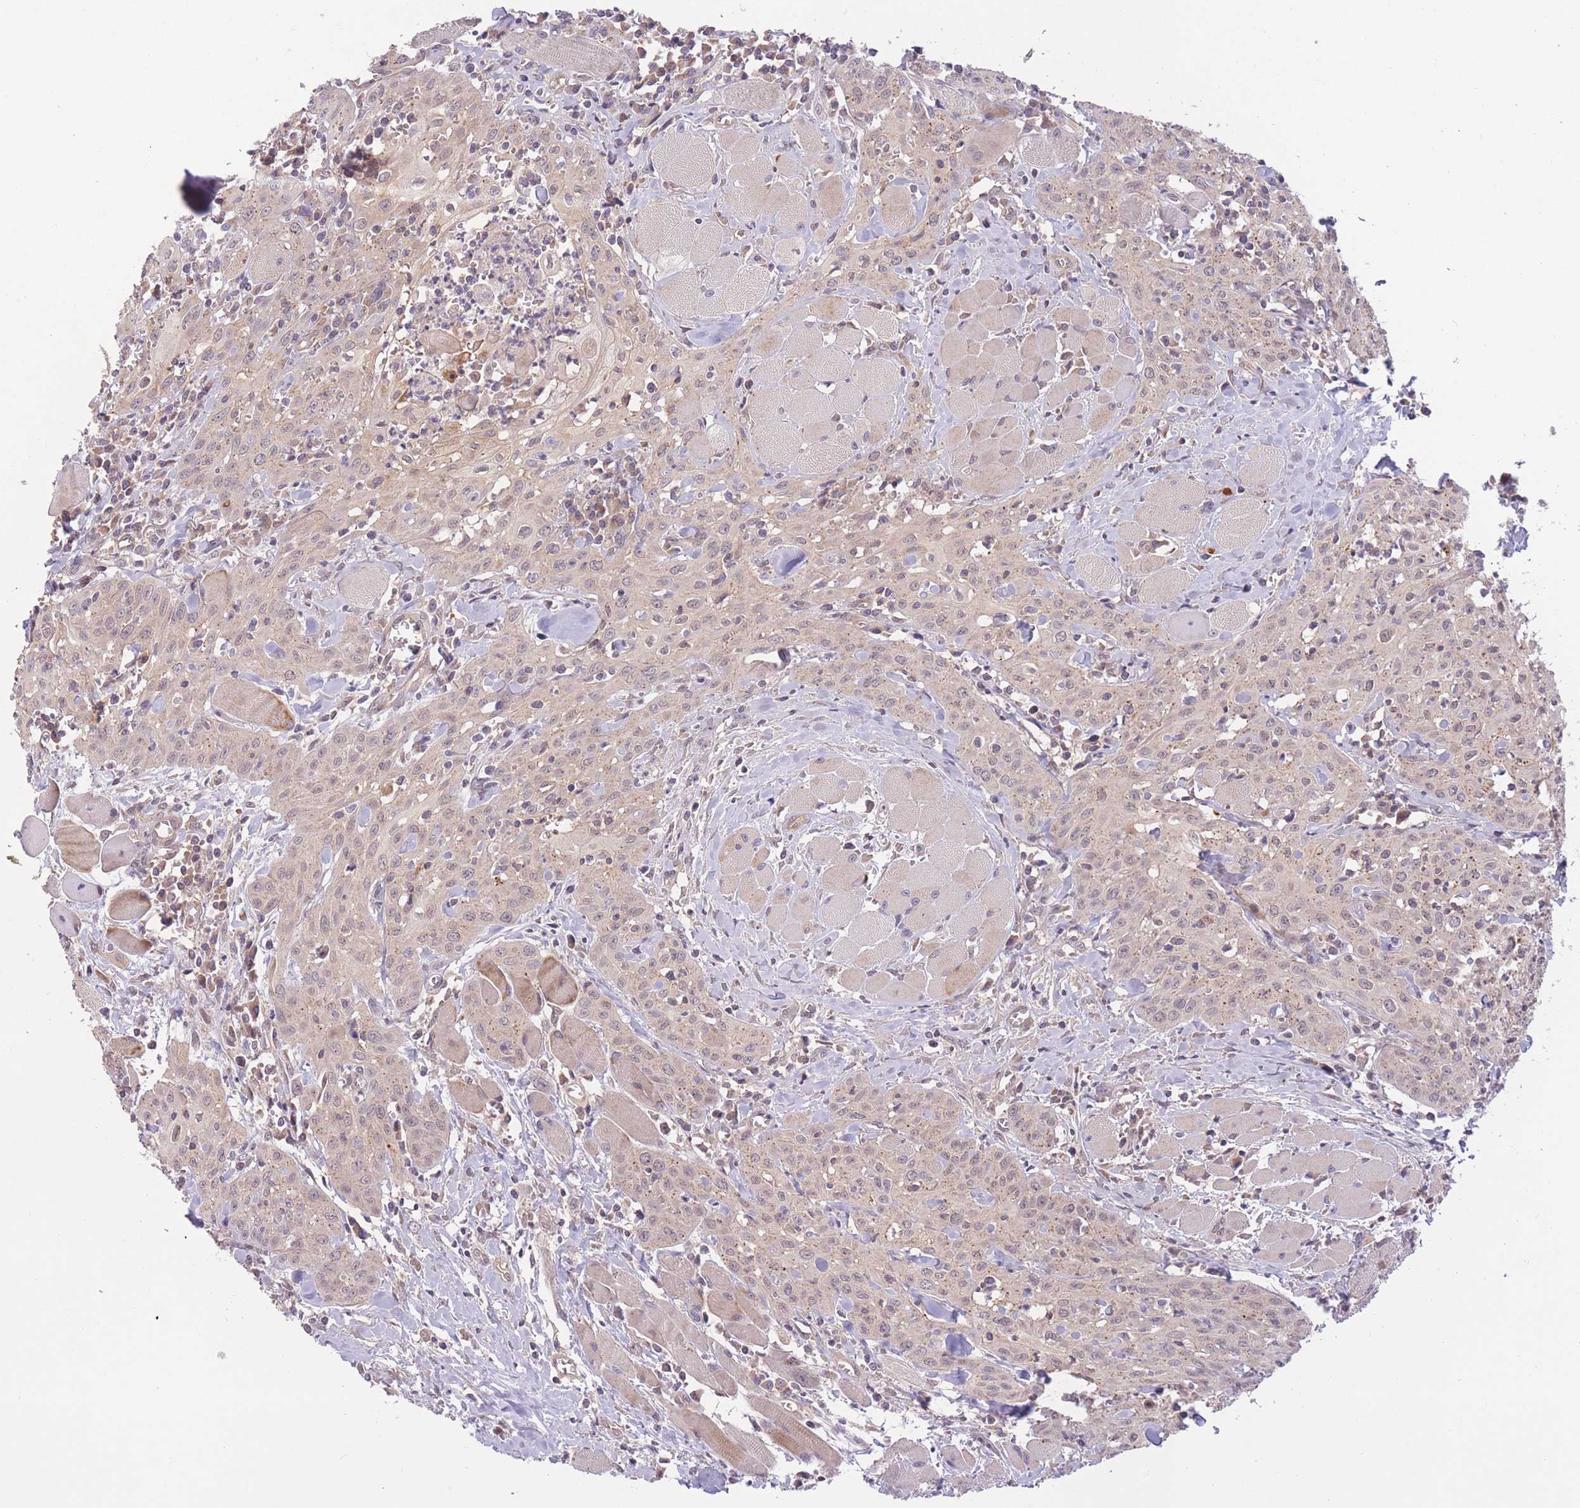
{"staining": {"intensity": "weak", "quantity": "25%-75%", "location": "cytoplasmic/membranous,nuclear"}, "tissue": "head and neck cancer", "cell_type": "Tumor cells", "image_type": "cancer", "snomed": [{"axis": "morphology", "description": "Squamous cell carcinoma, NOS"}, {"axis": "topography", "description": "Oral tissue"}, {"axis": "topography", "description": "Head-Neck"}], "caption": "Immunohistochemistry (DAB) staining of human head and neck cancer (squamous cell carcinoma) reveals weak cytoplasmic/membranous and nuclear protein expression in about 25%-75% of tumor cells.", "gene": "FUT5", "patient": {"sex": "female", "age": 70}}